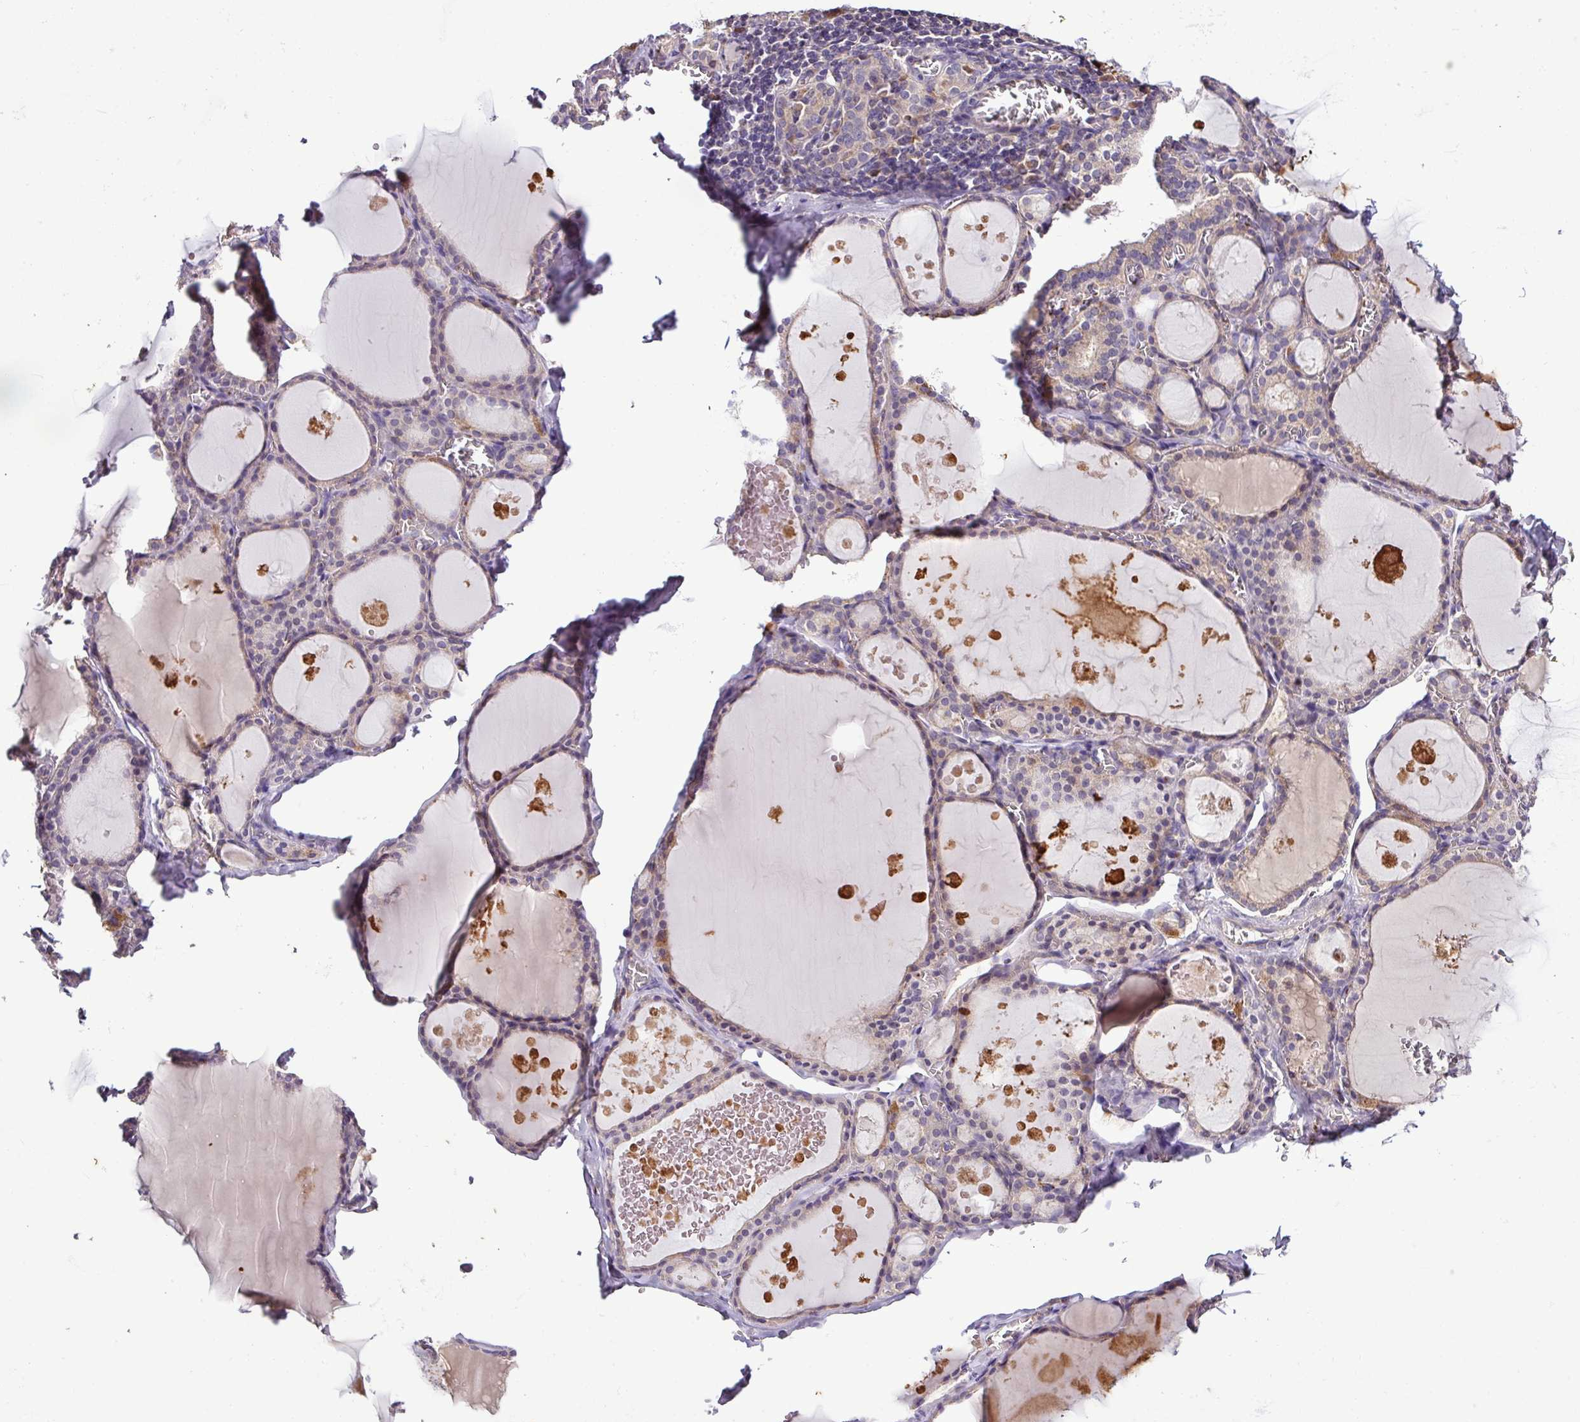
{"staining": {"intensity": "weak", "quantity": "<25%", "location": "cytoplasmic/membranous"}, "tissue": "thyroid gland", "cell_type": "Glandular cells", "image_type": "normal", "snomed": [{"axis": "morphology", "description": "Normal tissue, NOS"}, {"axis": "topography", "description": "Thyroid gland"}], "caption": "Image shows no protein positivity in glandular cells of unremarkable thyroid gland.", "gene": "CPD", "patient": {"sex": "male", "age": 56}}